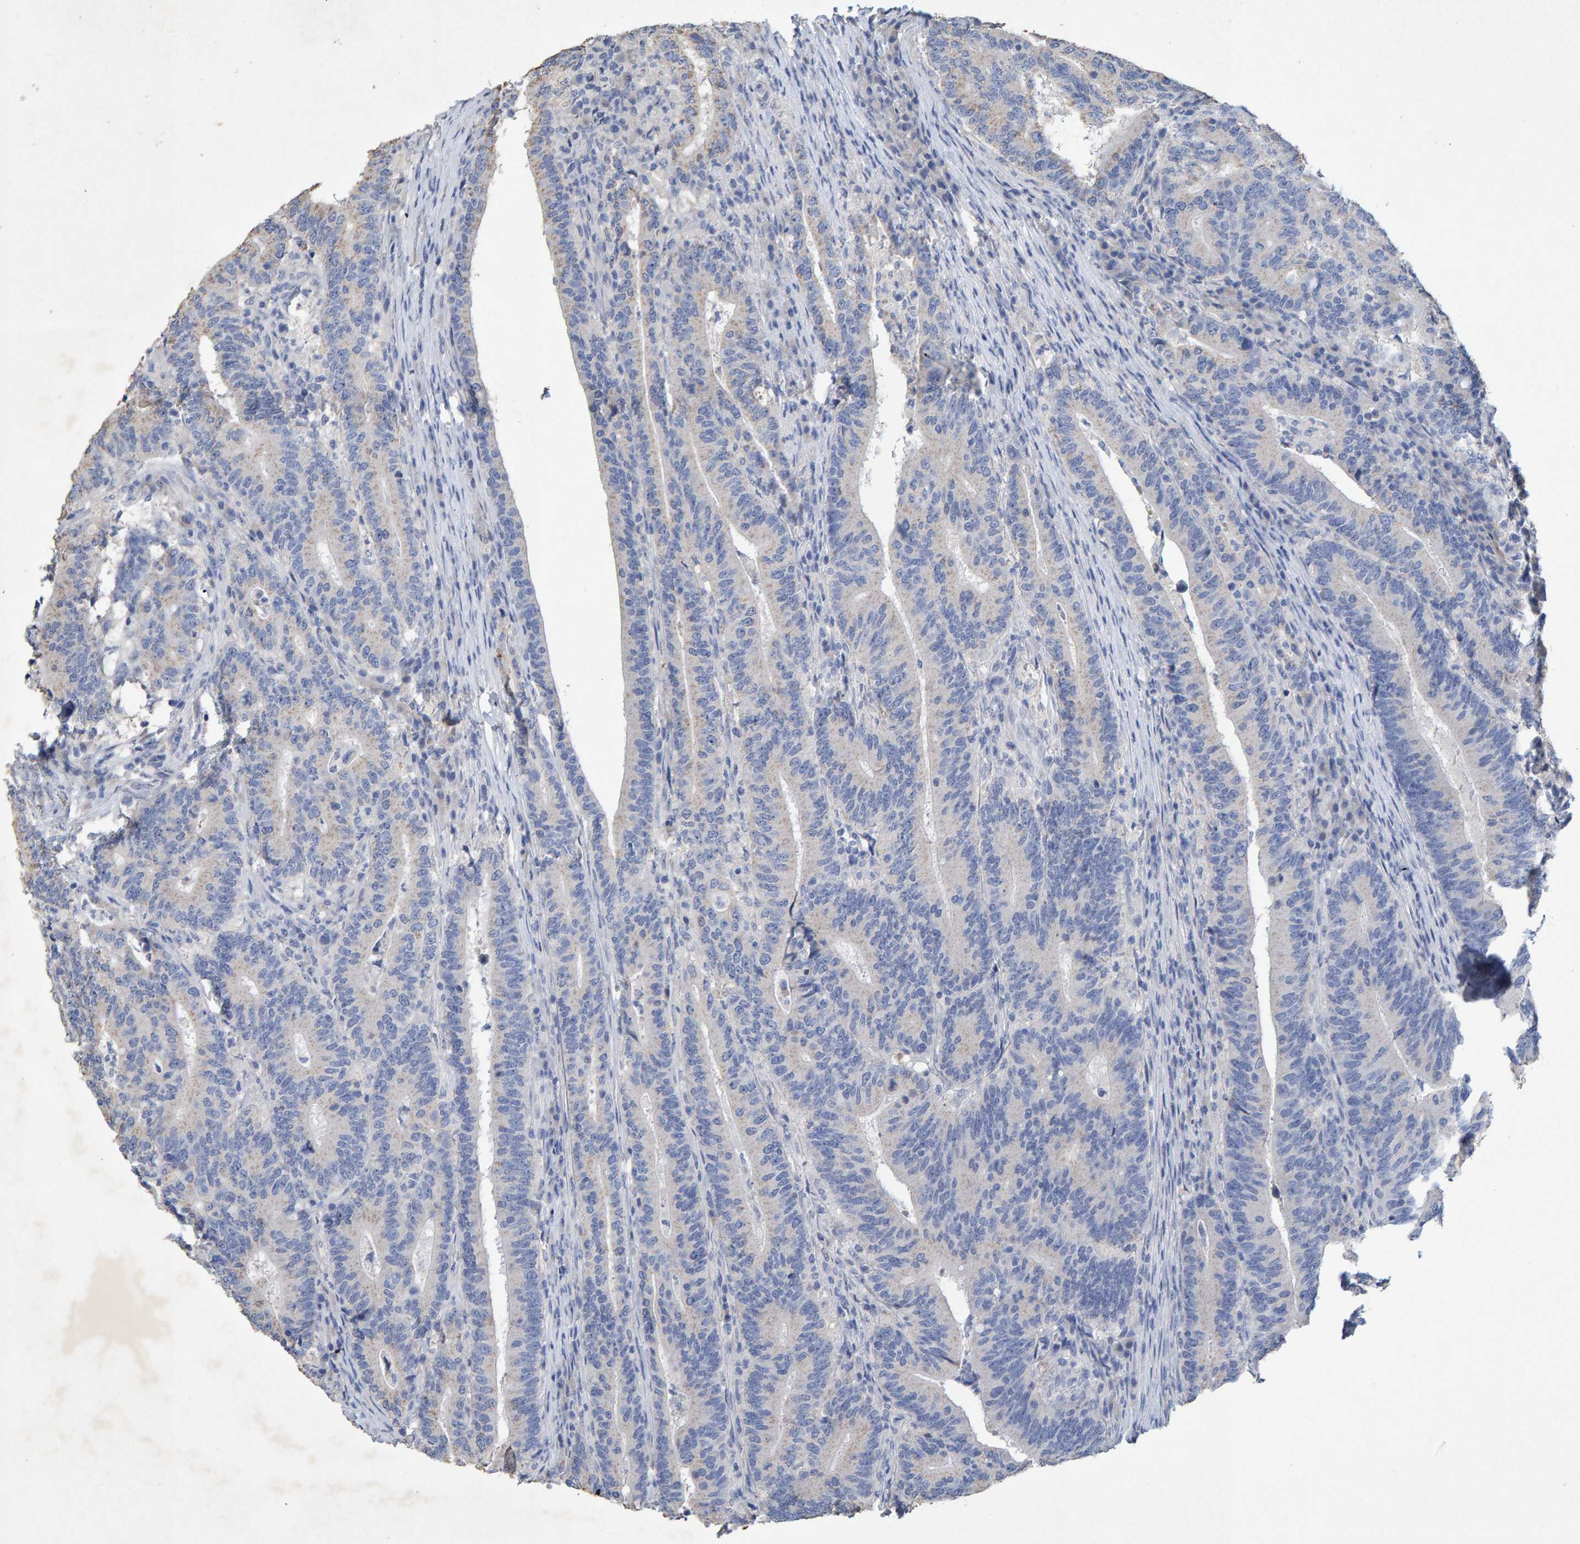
{"staining": {"intensity": "negative", "quantity": "none", "location": "none"}, "tissue": "colorectal cancer", "cell_type": "Tumor cells", "image_type": "cancer", "snomed": [{"axis": "morphology", "description": "Adenocarcinoma, NOS"}, {"axis": "topography", "description": "Colon"}], "caption": "Immunohistochemistry (IHC) of colorectal cancer reveals no staining in tumor cells. (DAB immunohistochemistry (IHC) visualized using brightfield microscopy, high magnification).", "gene": "CTH", "patient": {"sex": "female", "age": 66}}